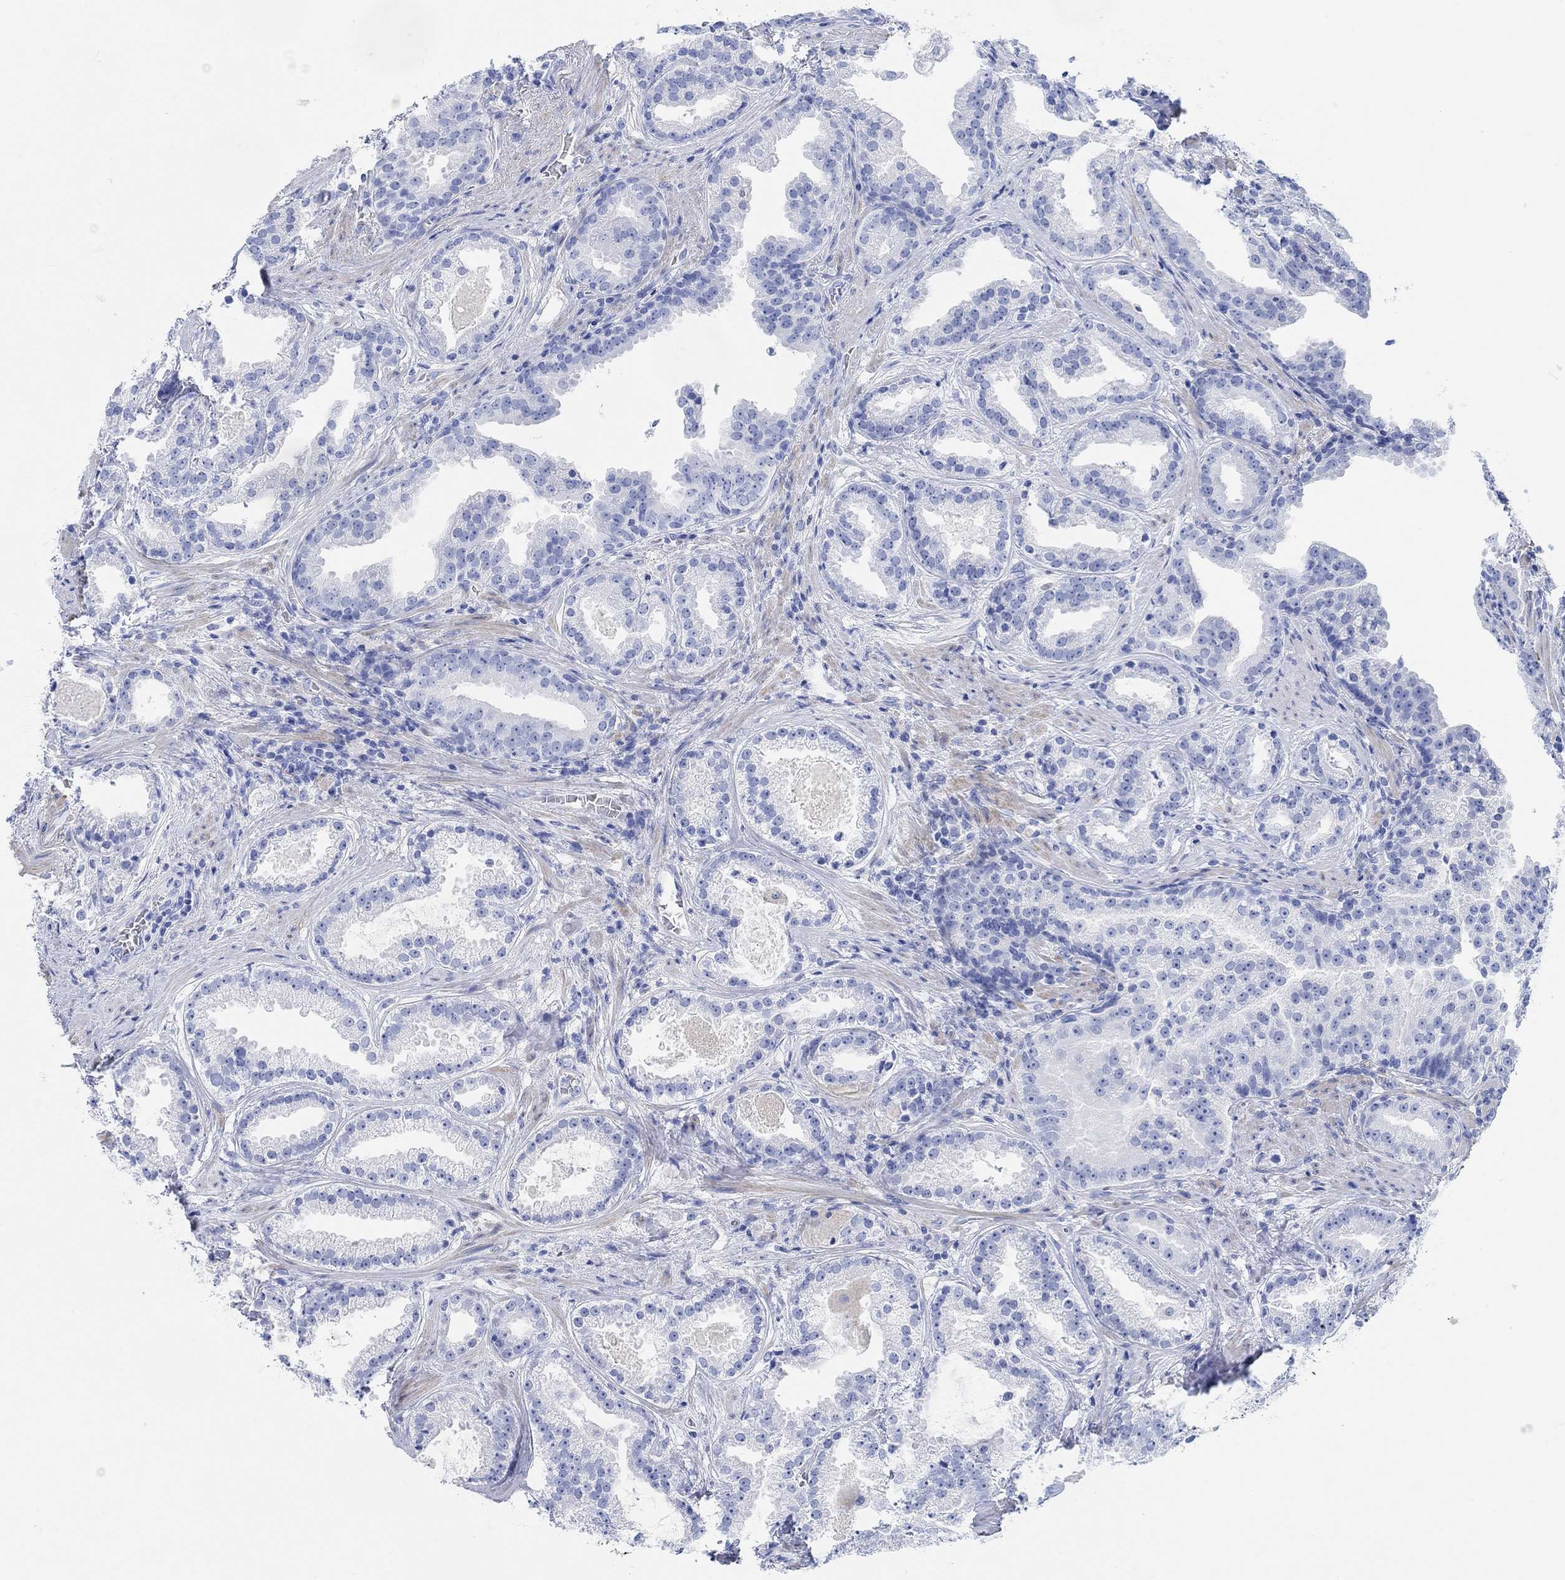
{"staining": {"intensity": "negative", "quantity": "none", "location": "none"}, "tissue": "prostate cancer", "cell_type": "Tumor cells", "image_type": "cancer", "snomed": [{"axis": "morphology", "description": "Adenocarcinoma, NOS"}, {"axis": "morphology", "description": "Adenocarcinoma, High grade"}, {"axis": "topography", "description": "Prostate"}], "caption": "The image exhibits no significant expression in tumor cells of prostate high-grade adenocarcinoma. The staining was performed using DAB to visualize the protein expression in brown, while the nuclei were stained in blue with hematoxylin (Magnification: 20x).", "gene": "ANKRD33", "patient": {"sex": "male", "age": 64}}